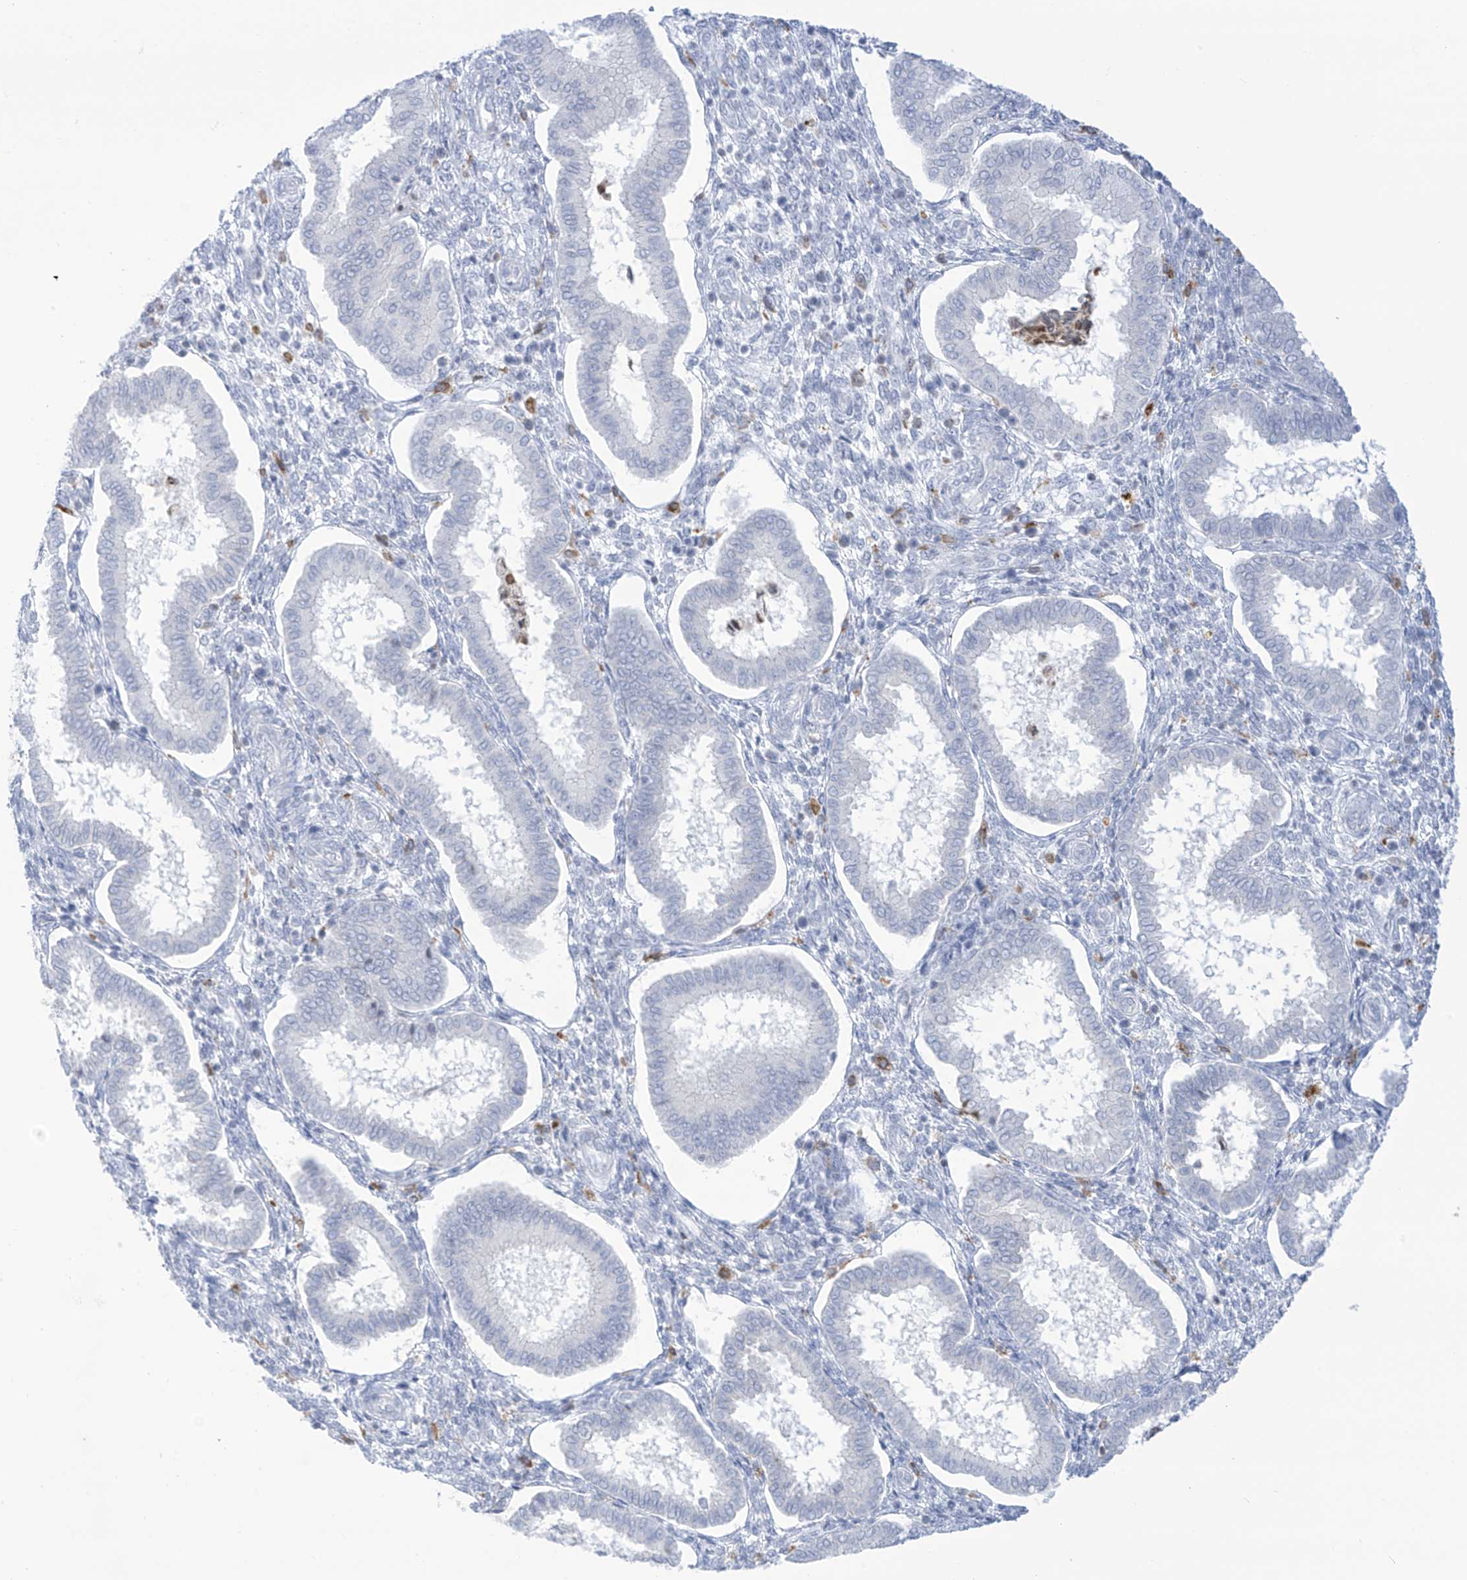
{"staining": {"intensity": "negative", "quantity": "none", "location": "none"}, "tissue": "endometrium", "cell_type": "Cells in endometrial stroma", "image_type": "normal", "snomed": [{"axis": "morphology", "description": "Normal tissue, NOS"}, {"axis": "topography", "description": "Endometrium"}], "caption": "Histopathology image shows no significant protein positivity in cells in endometrial stroma of unremarkable endometrium.", "gene": "TBXAS1", "patient": {"sex": "female", "age": 24}}